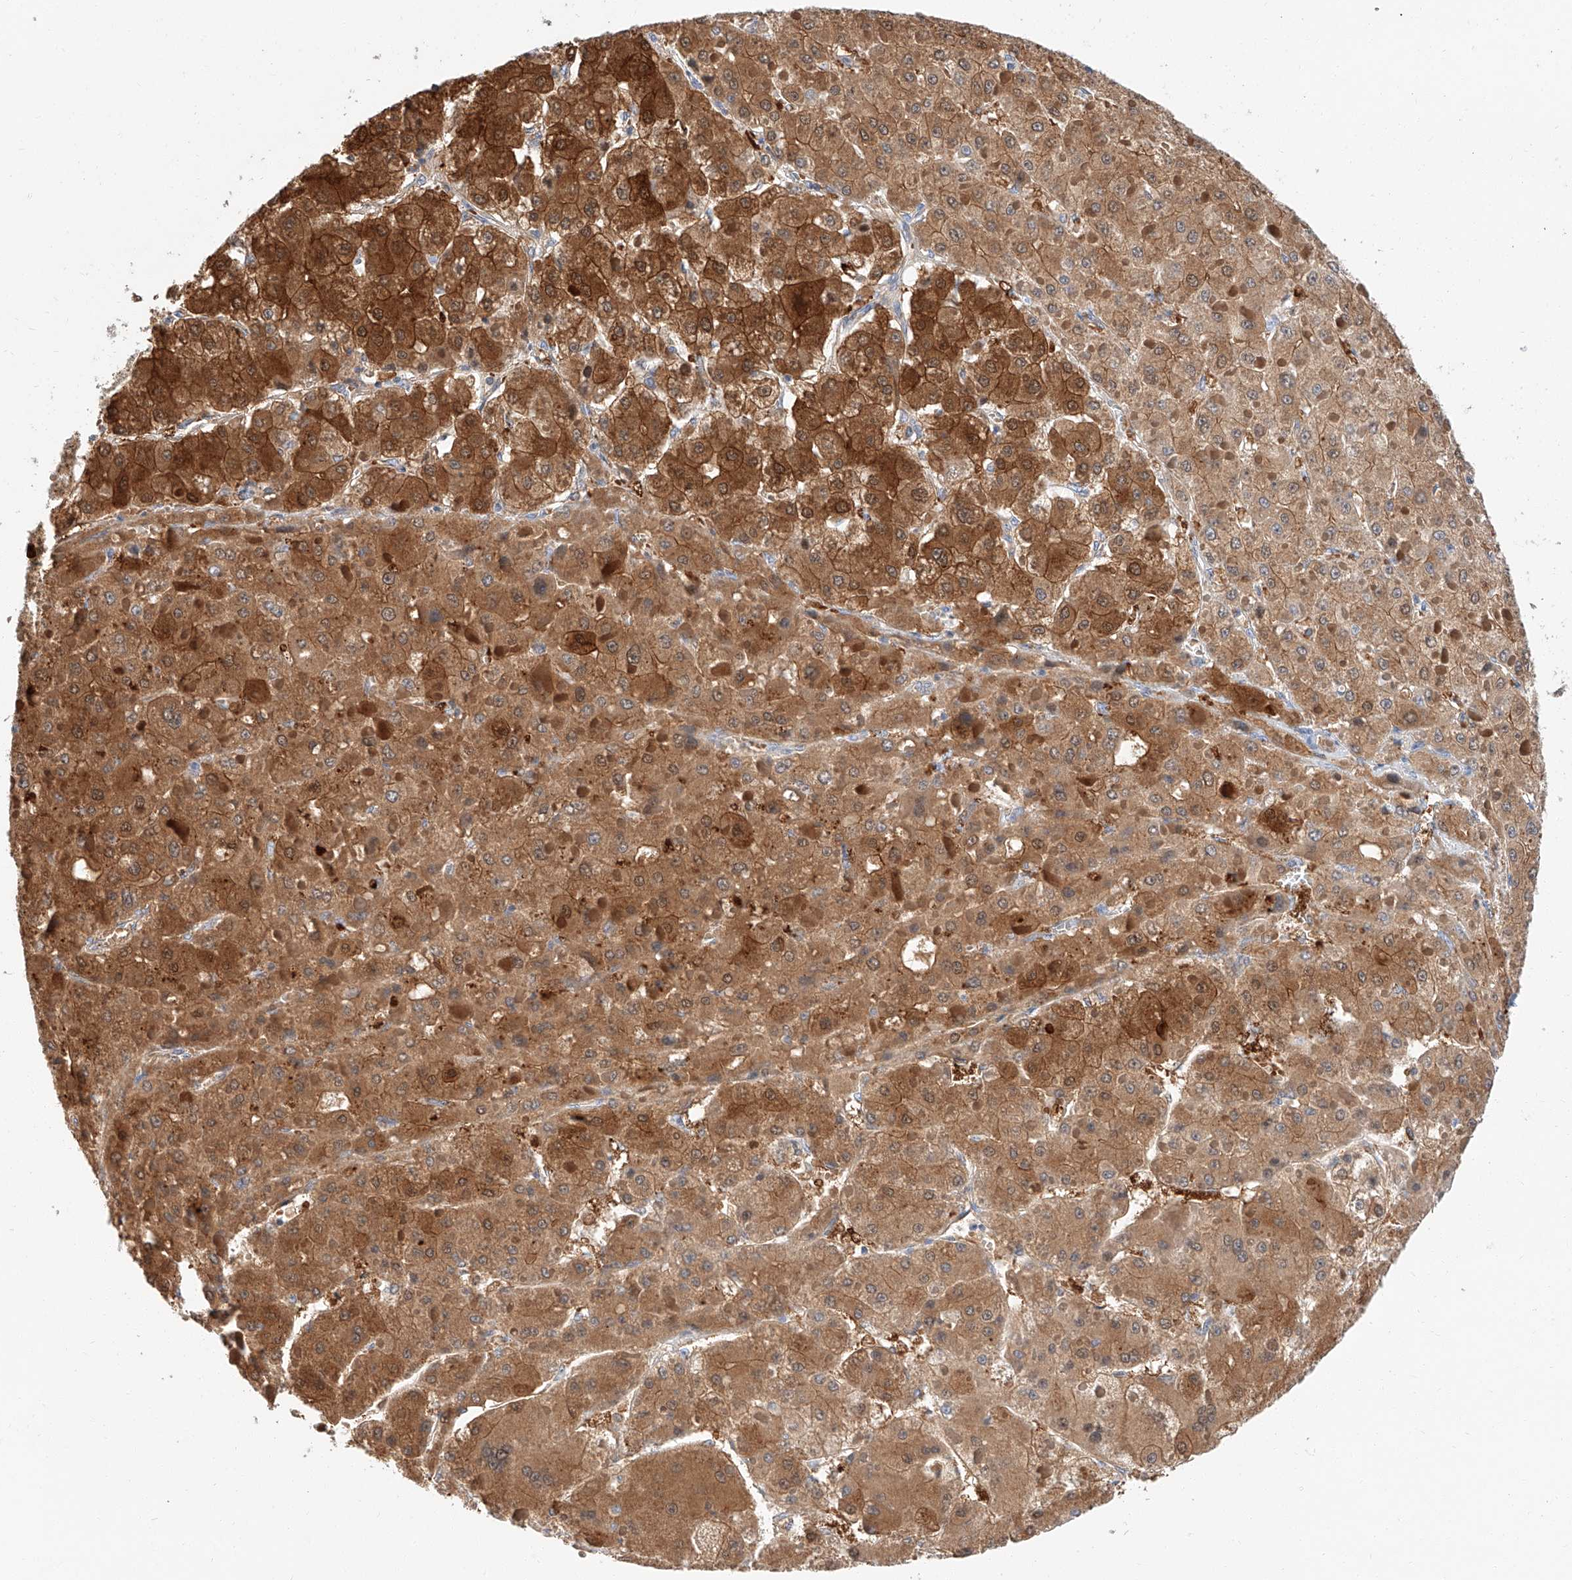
{"staining": {"intensity": "strong", "quantity": ">75%", "location": "cytoplasmic/membranous"}, "tissue": "liver cancer", "cell_type": "Tumor cells", "image_type": "cancer", "snomed": [{"axis": "morphology", "description": "Carcinoma, Hepatocellular, NOS"}, {"axis": "topography", "description": "Liver"}], "caption": "About >75% of tumor cells in human liver cancer reveal strong cytoplasmic/membranous protein positivity as visualized by brown immunohistochemical staining.", "gene": "GLMN", "patient": {"sex": "female", "age": 73}}